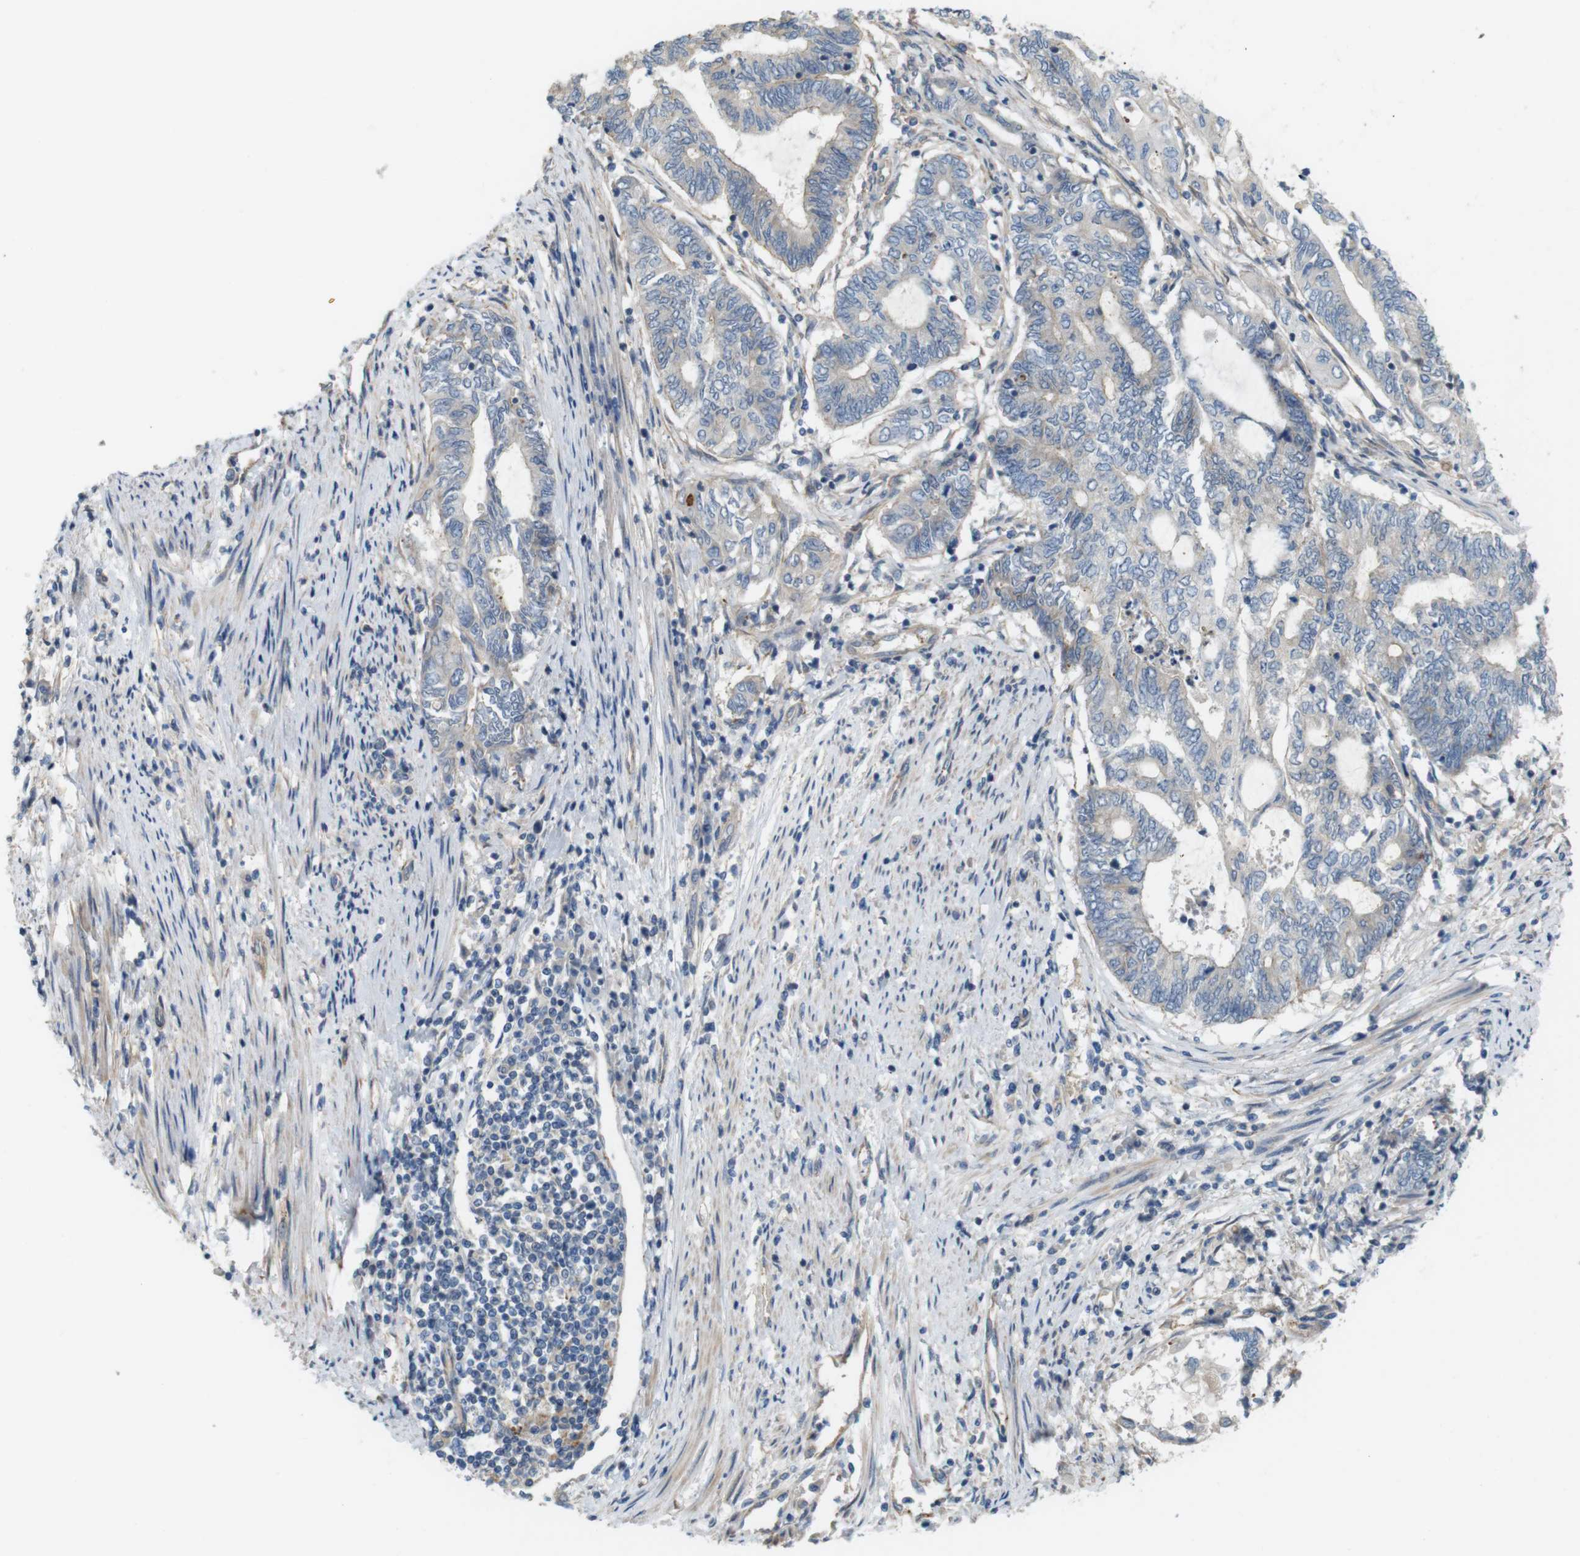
{"staining": {"intensity": "negative", "quantity": "none", "location": "none"}, "tissue": "endometrial cancer", "cell_type": "Tumor cells", "image_type": "cancer", "snomed": [{"axis": "morphology", "description": "Adenocarcinoma, NOS"}, {"axis": "topography", "description": "Uterus"}, {"axis": "topography", "description": "Endometrium"}], "caption": "Adenocarcinoma (endometrial) stained for a protein using immunohistochemistry (IHC) reveals no expression tumor cells.", "gene": "BVES", "patient": {"sex": "female", "age": 70}}